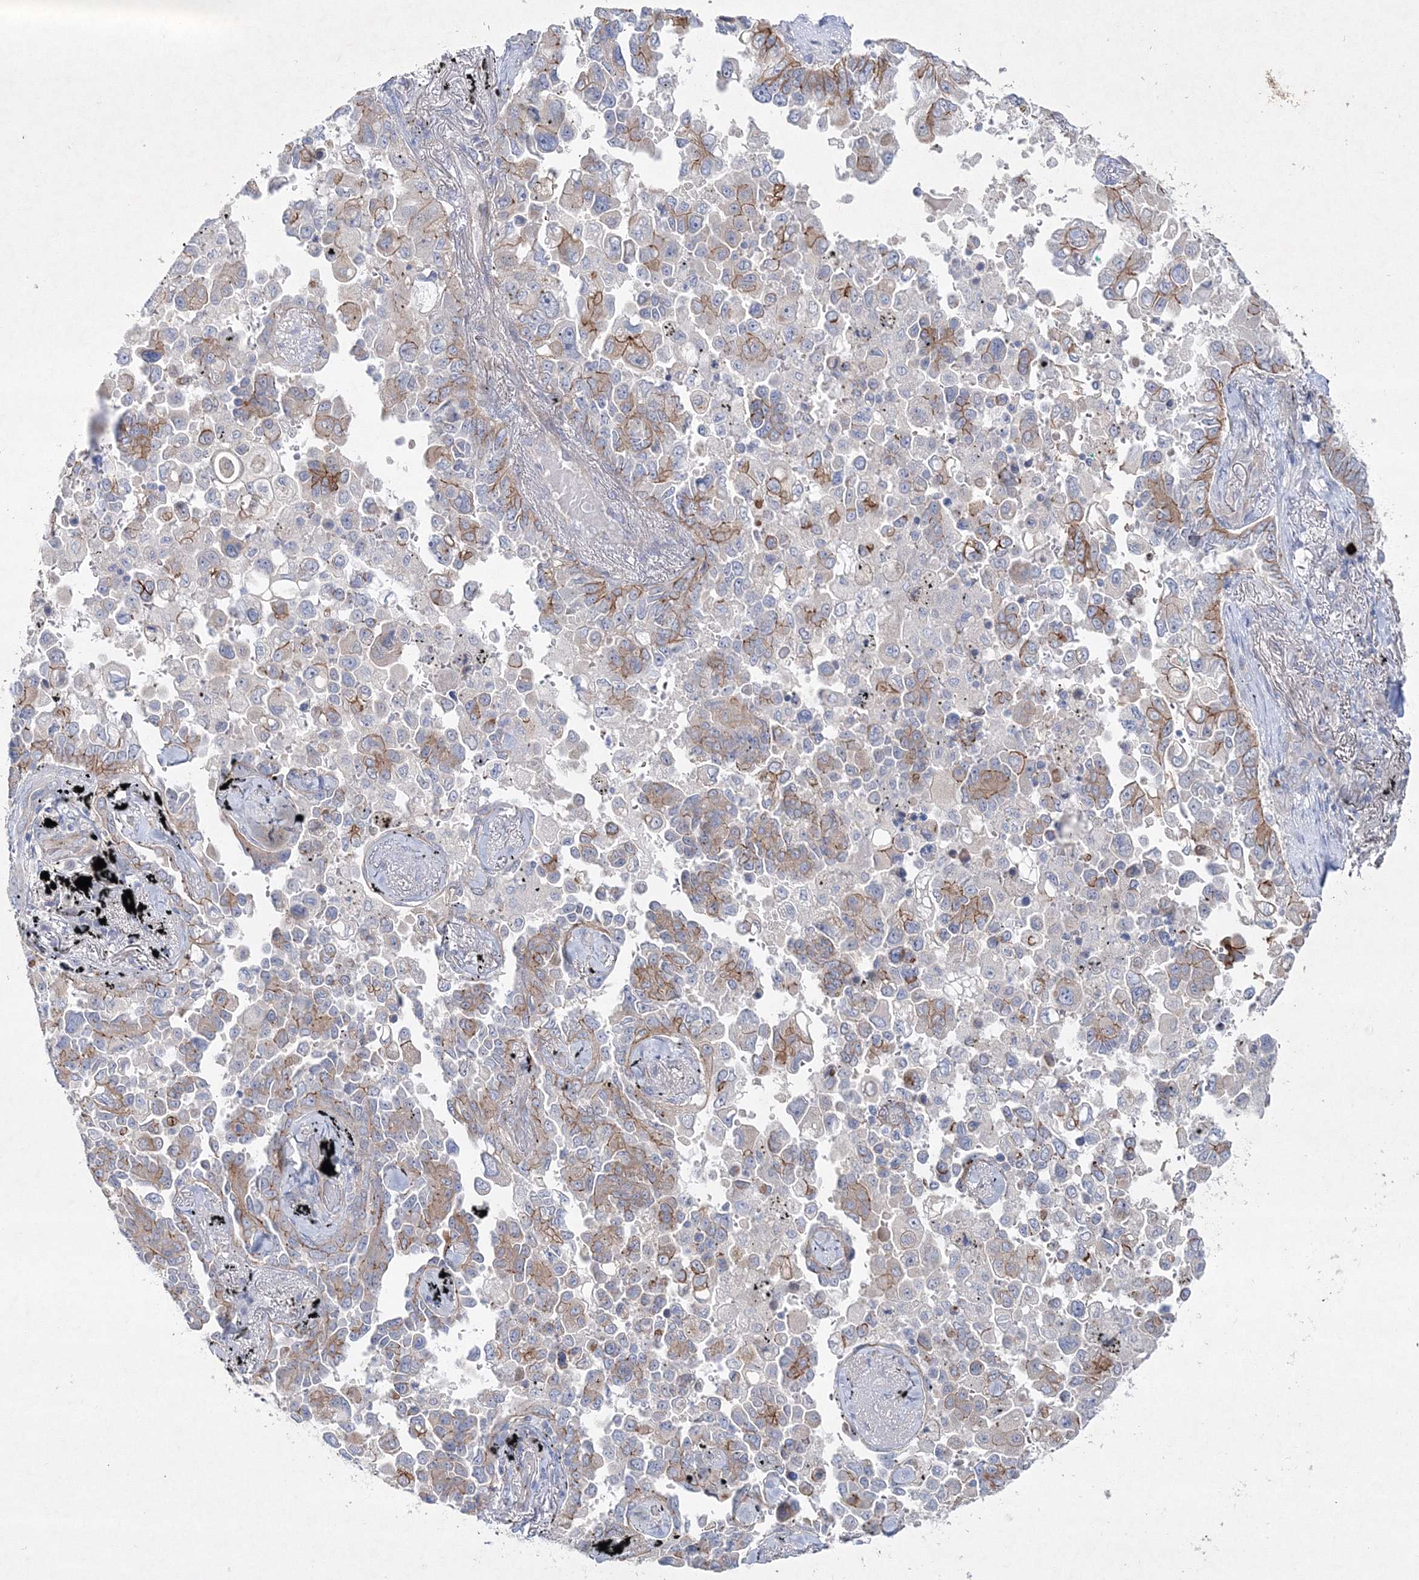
{"staining": {"intensity": "moderate", "quantity": "25%-75%", "location": "cytoplasmic/membranous"}, "tissue": "lung cancer", "cell_type": "Tumor cells", "image_type": "cancer", "snomed": [{"axis": "morphology", "description": "Adenocarcinoma, NOS"}, {"axis": "topography", "description": "Lung"}], "caption": "Human lung cancer stained for a protein (brown) reveals moderate cytoplasmic/membranous positive positivity in about 25%-75% of tumor cells.", "gene": "NAA40", "patient": {"sex": "female", "age": 67}}